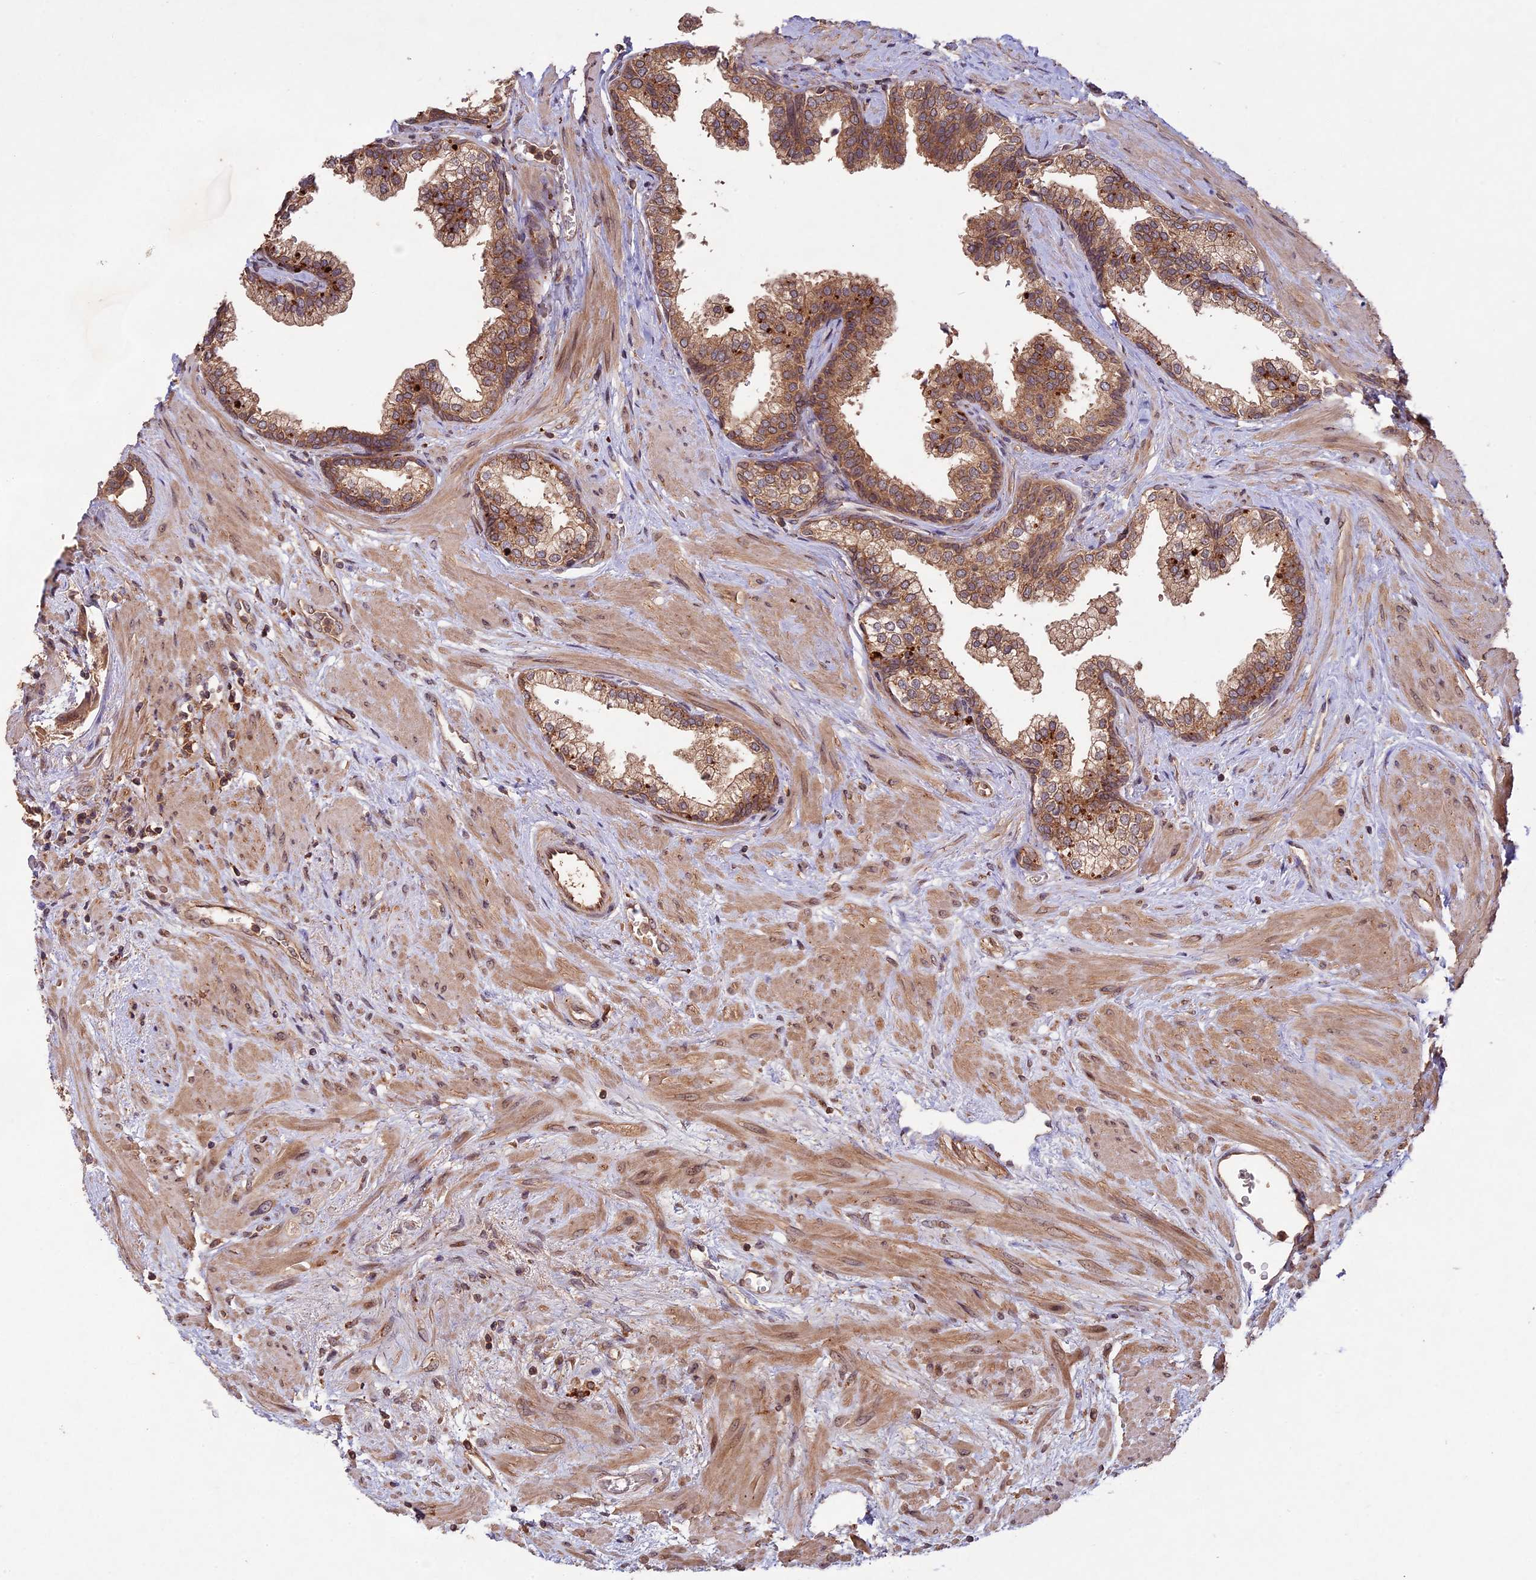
{"staining": {"intensity": "moderate", "quantity": ">75%", "location": "cytoplasmic/membranous"}, "tissue": "prostate", "cell_type": "Glandular cells", "image_type": "normal", "snomed": [{"axis": "morphology", "description": "Normal tissue, NOS"}, {"axis": "topography", "description": "Prostate"}], "caption": "DAB (3,3'-diaminobenzidine) immunohistochemical staining of benign prostate exhibits moderate cytoplasmic/membranous protein positivity in approximately >75% of glandular cells. (DAB (3,3'-diaminobenzidine) IHC, brown staining for protein, blue staining for nuclei).", "gene": "CHAC1", "patient": {"sex": "male", "age": 57}}